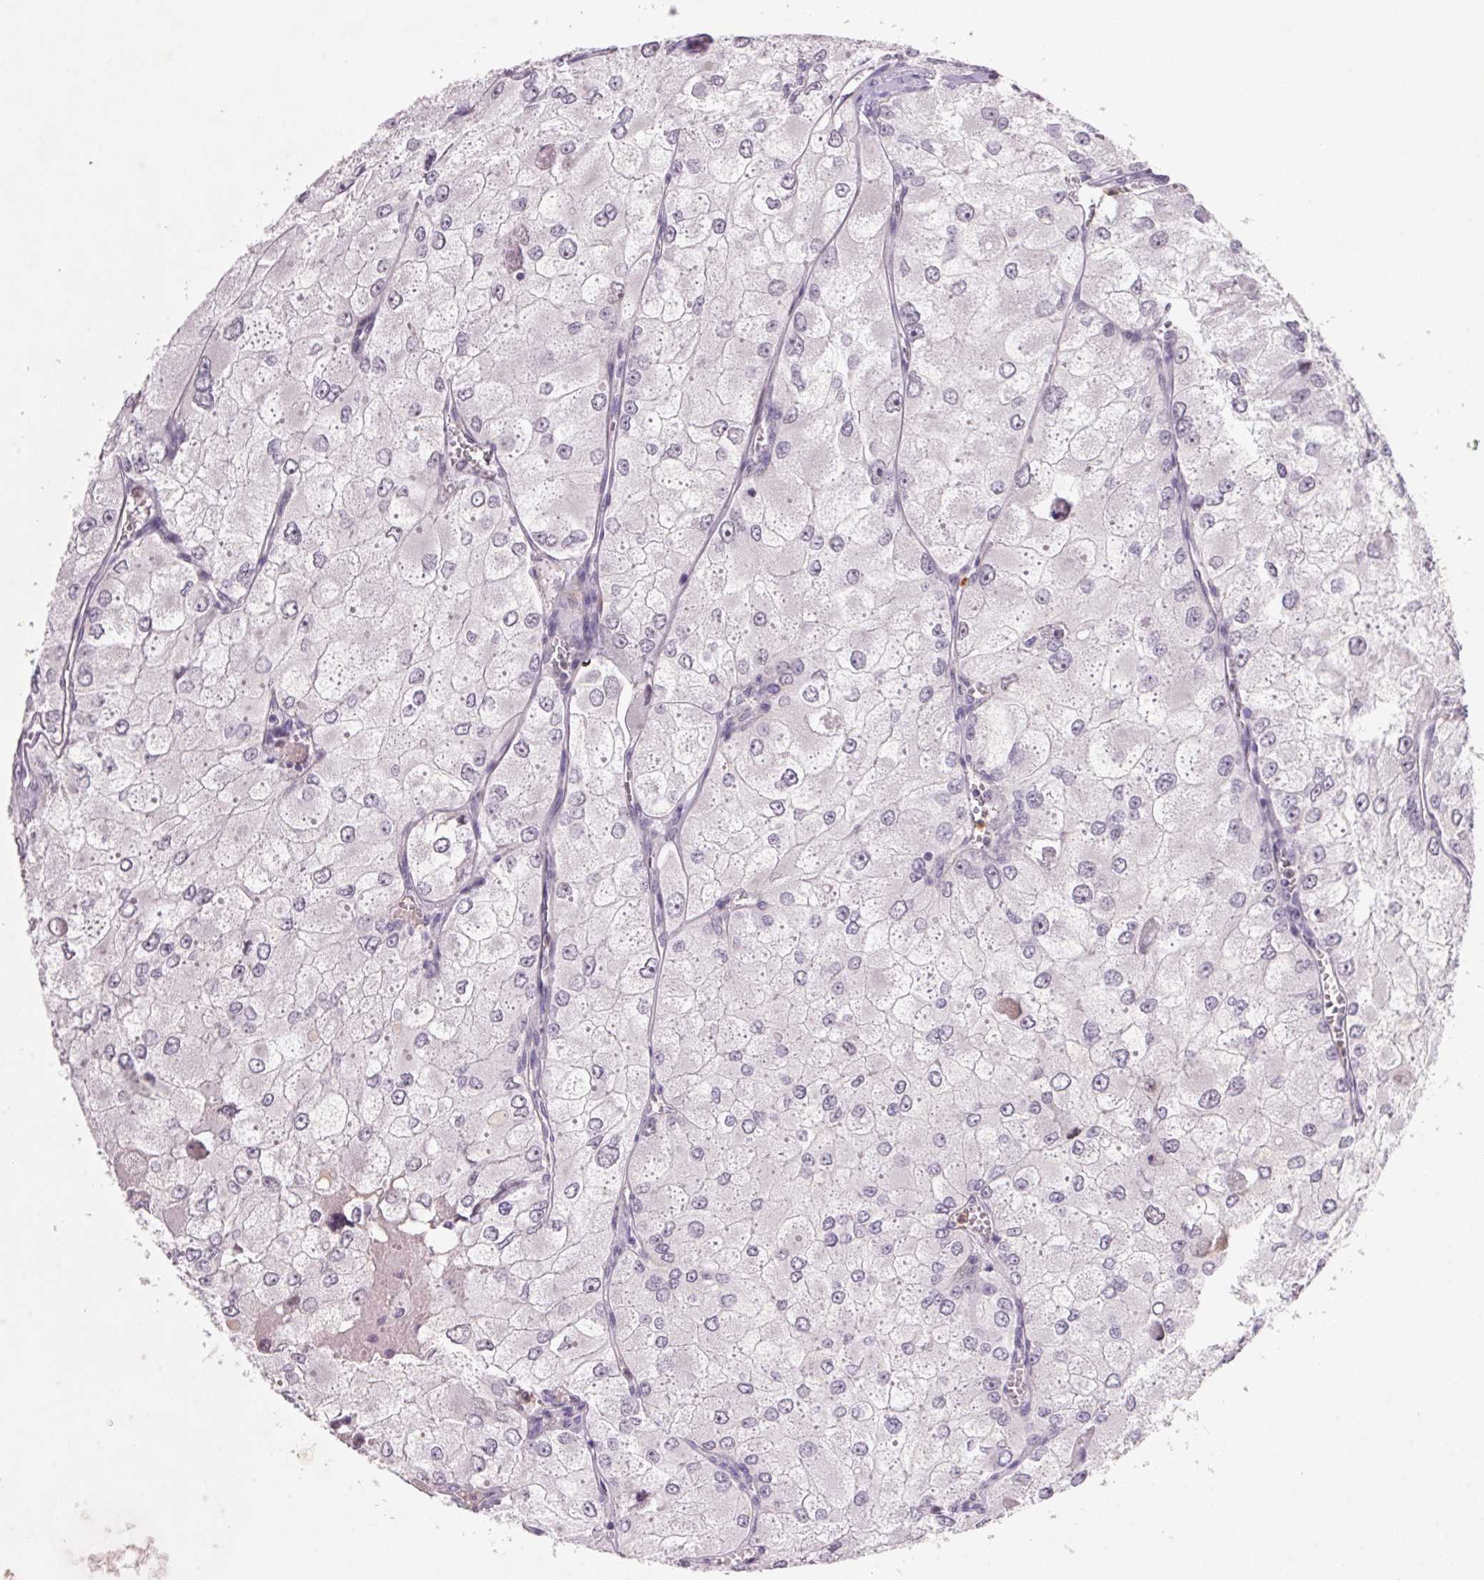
{"staining": {"intensity": "negative", "quantity": "none", "location": "none"}, "tissue": "renal cancer", "cell_type": "Tumor cells", "image_type": "cancer", "snomed": [{"axis": "morphology", "description": "Adenocarcinoma, NOS"}, {"axis": "topography", "description": "Kidney"}], "caption": "This is an IHC photomicrograph of human renal cancer (adenocarcinoma). There is no positivity in tumor cells.", "gene": "TRDN", "patient": {"sex": "female", "age": 70}}